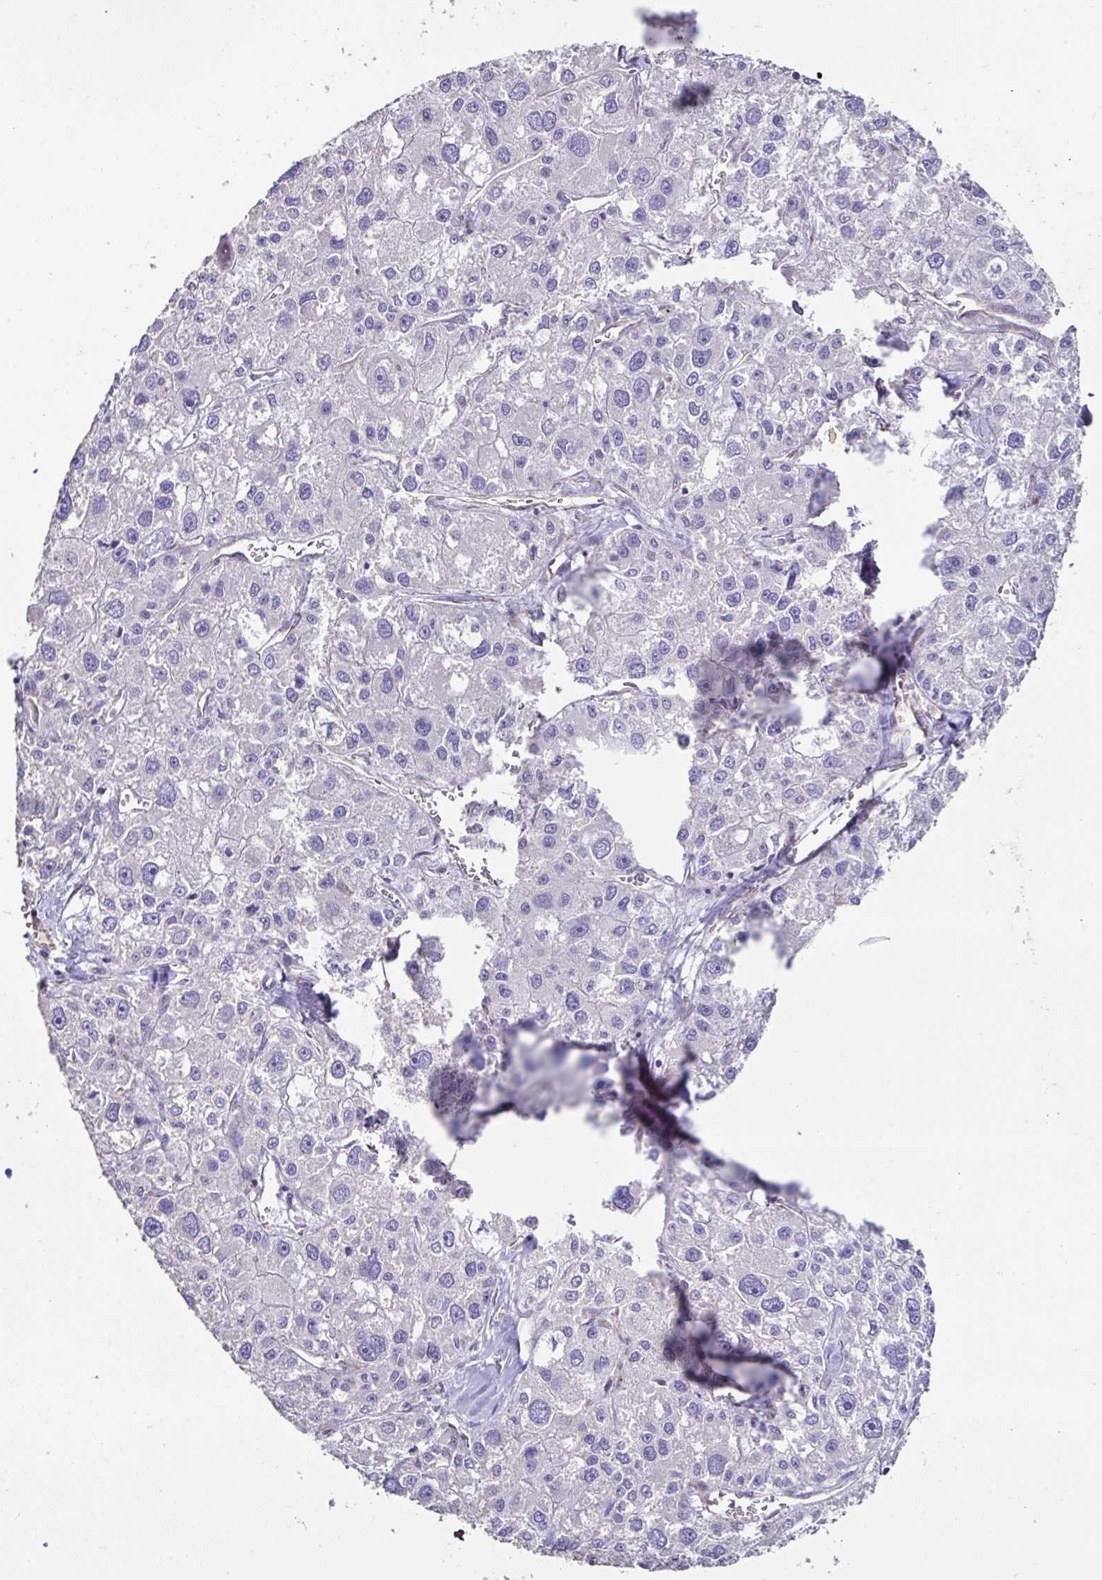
{"staining": {"intensity": "negative", "quantity": "none", "location": "none"}, "tissue": "liver cancer", "cell_type": "Tumor cells", "image_type": "cancer", "snomed": [{"axis": "morphology", "description": "Carcinoma, Hepatocellular, NOS"}, {"axis": "topography", "description": "Liver"}], "caption": "Hepatocellular carcinoma (liver) was stained to show a protein in brown. There is no significant expression in tumor cells.", "gene": "DOK7", "patient": {"sex": "male", "age": 73}}